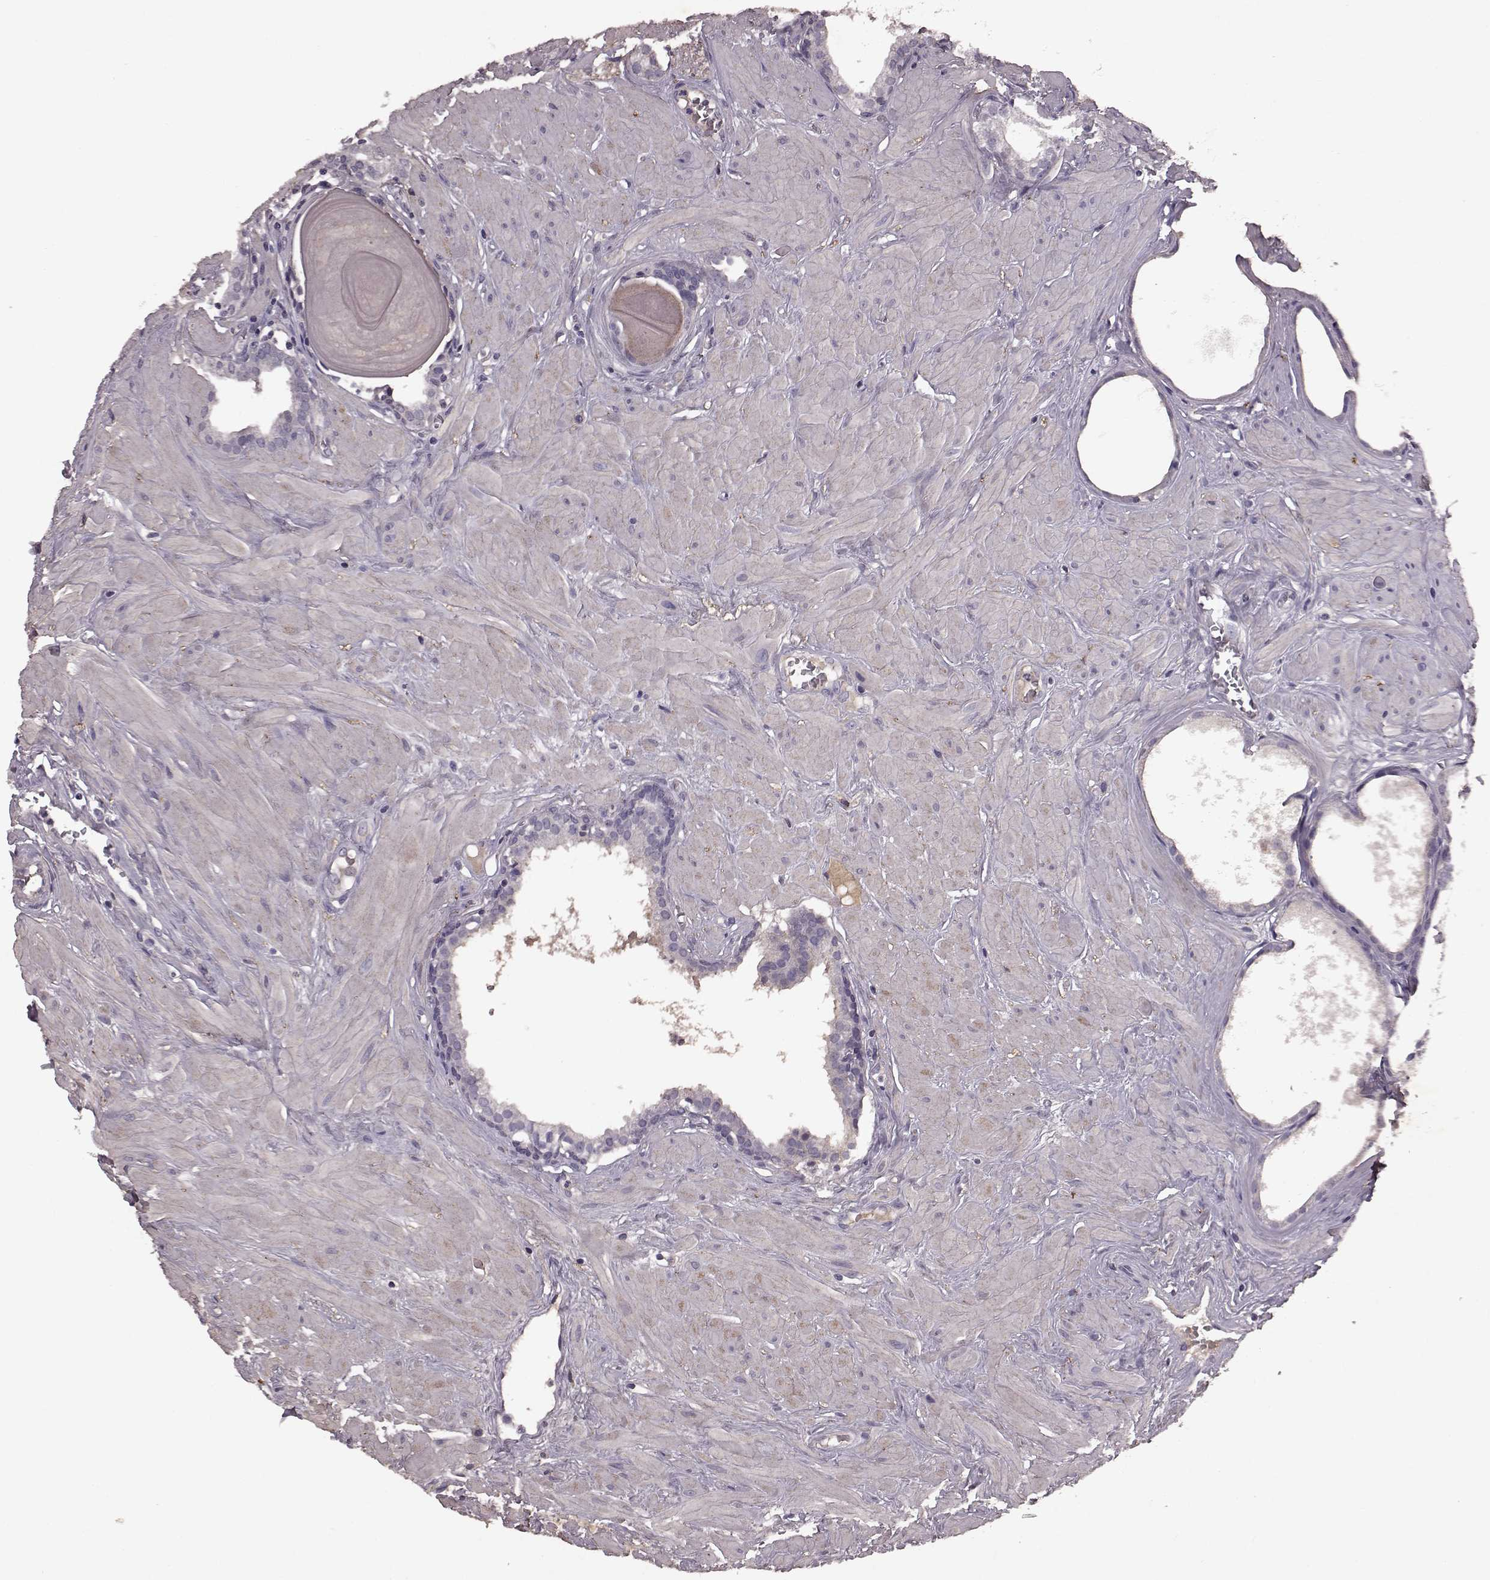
{"staining": {"intensity": "negative", "quantity": "none", "location": "none"}, "tissue": "prostate", "cell_type": "Glandular cells", "image_type": "normal", "snomed": [{"axis": "morphology", "description": "Normal tissue, NOS"}, {"axis": "topography", "description": "Prostate"}], "caption": "DAB immunohistochemical staining of unremarkable human prostate displays no significant staining in glandular cells. Brightfield microscopy of IHC stained with DAB (brown) and hematoxylin (blue), captured at high magnification.", "gene": "FRRS1L", "patient": {"sex": "male", "age": 48}}